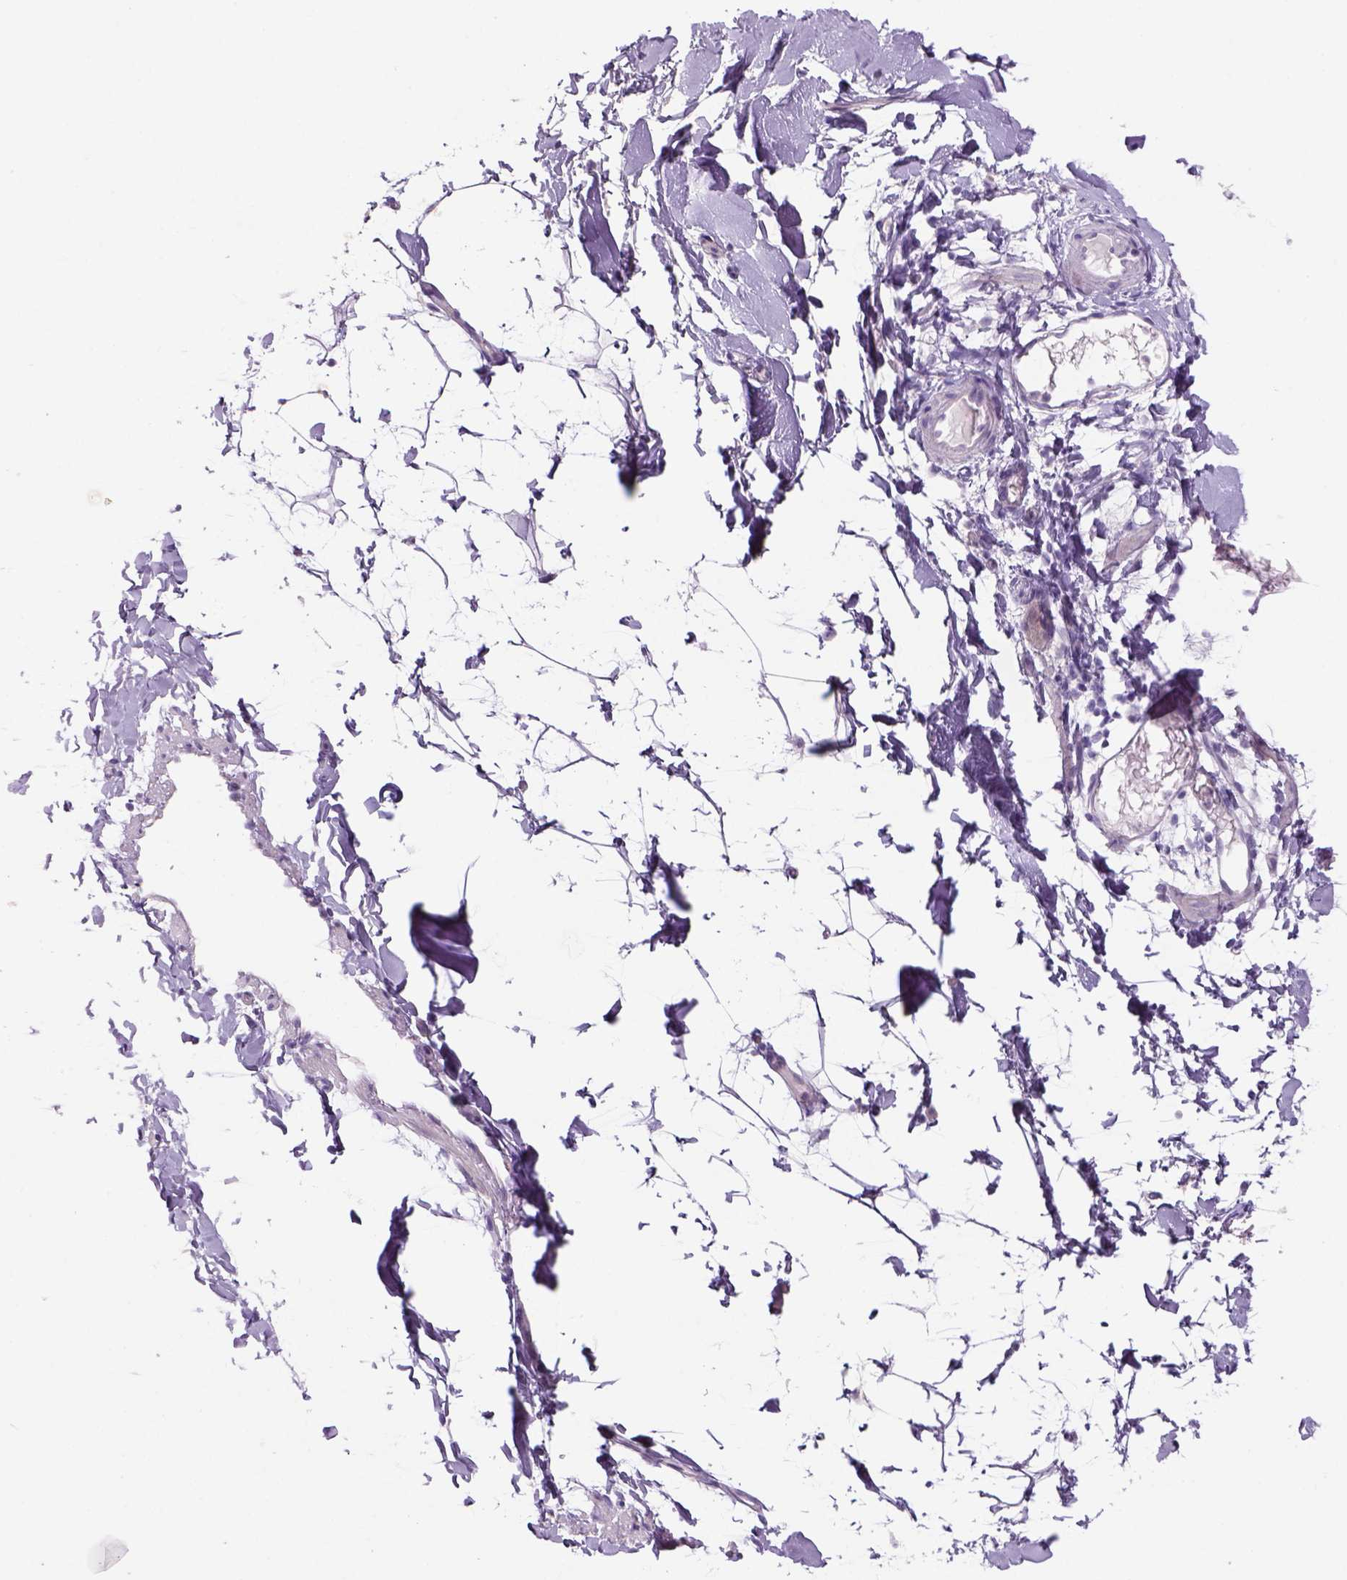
{"staining": {"intensity": "negative", "quantity": "none", "location": "none"}, "tissue": "adipose tissue", "cell_type": "Adipocytes", "image_type": "normal", "snomed": [{"axis": "morphology", "description": "Normal tissue, NOS"}, {"axis": "topography", "description": "Gallbladder"}, {"axis": "topography", "description": "Peripheral nerve tissue"}], "caption": "This is an immunohistochemistry (IHC) micrograph of normal human adipose tissue. There is no positivity in adipocytes.", "gene": "ADGRV1", "patient": {"sex": "female", "age": 45}}